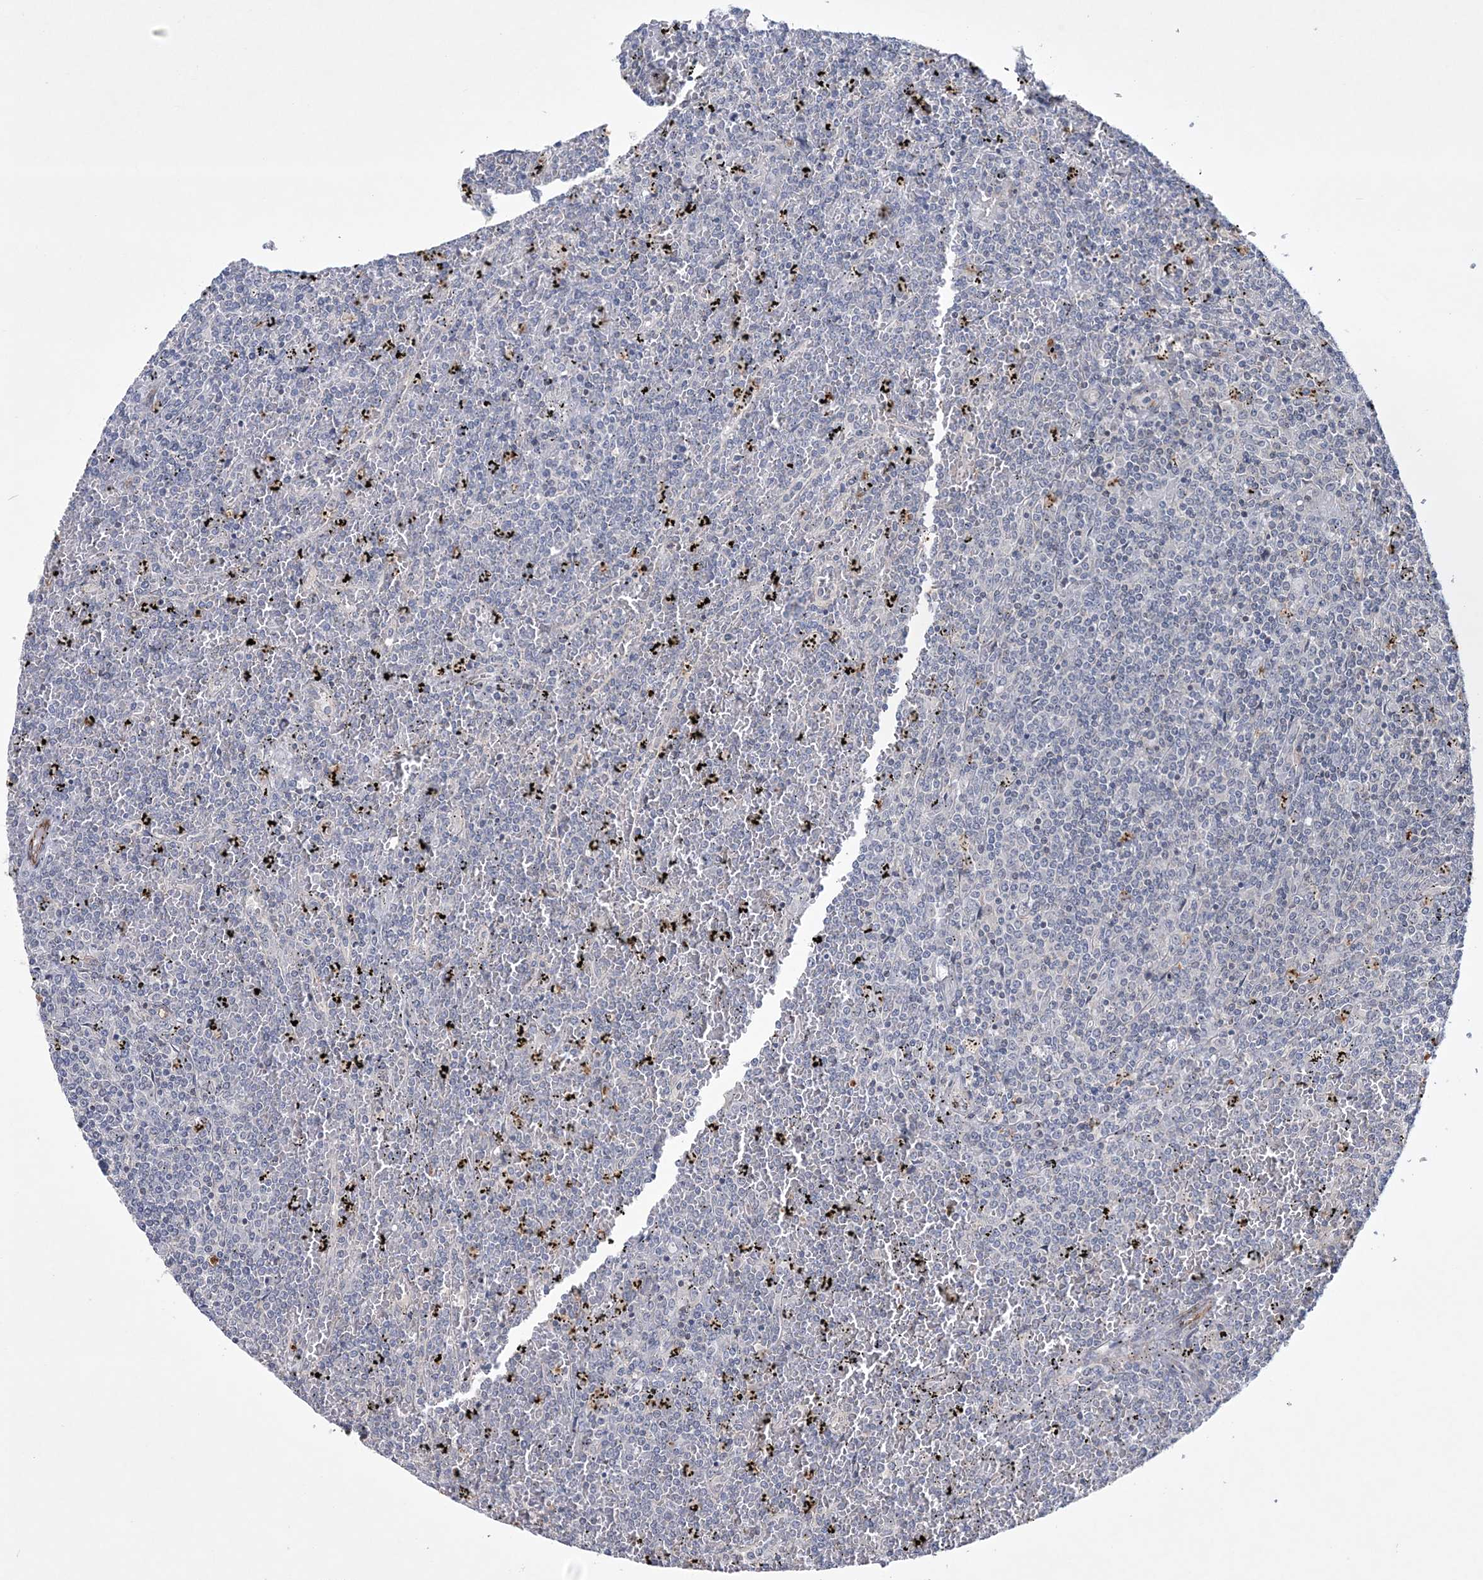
{"staining": {"intensity": "negative", "quantity": "none", "location": "none"}, "tissue": "lymphoma", "cell_type": "Tumor cells", "image_type": "cancer", "snomed": [{"axis": "morphology", "description": "Malignant lymphoma, non-Hodgkin's type, Low grade"}, {"axis": "topography", "description": "Spleen"}], "caption": "A high-resolution image shows immunohistochemistry (IHC) staining of lymphoma, which shows no significant staining in tumor cells.", "gene": "DPCD", "patient": {"sex": "female", "age": 19}}